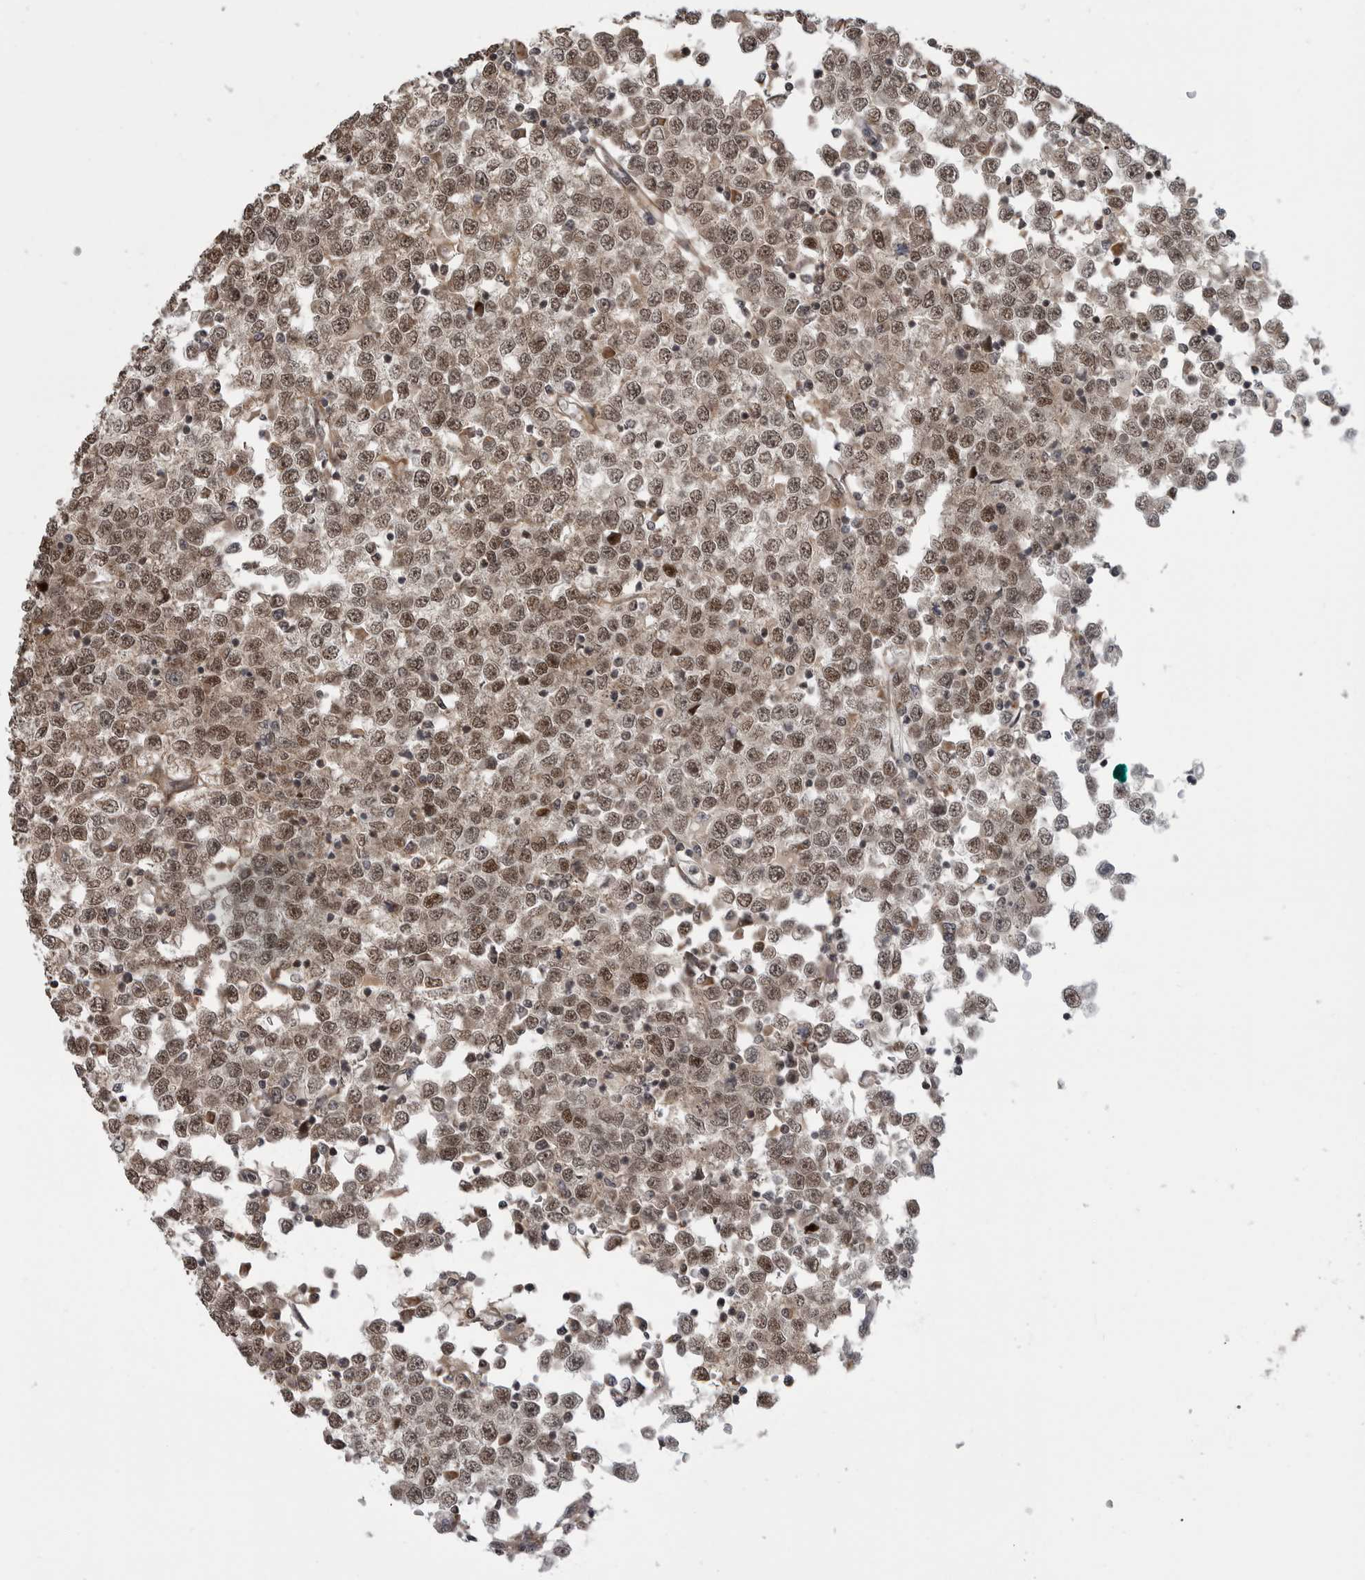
{"staining": {"intensity": "moderate", "quantity": ">75%", "location": "nuclear"}, "tissue": "testis cancer", "cell_type": "Tumor cells", "image_type": "cancer", "snomed": [{"axis": "morphology", "description": "Seminoma, NOS"}, {"axis": "topography", "description": "Testis"}], "caption": "Immunohistochemistry (IHC) (DAB) staining of seminoma (testis) reveals moderate nuclear protein expression in approximately >75% of tumor cells. Nuclei are stained in blue.", "gene": "FAAP100", "patient": {"sex": "male", "age": 65}}